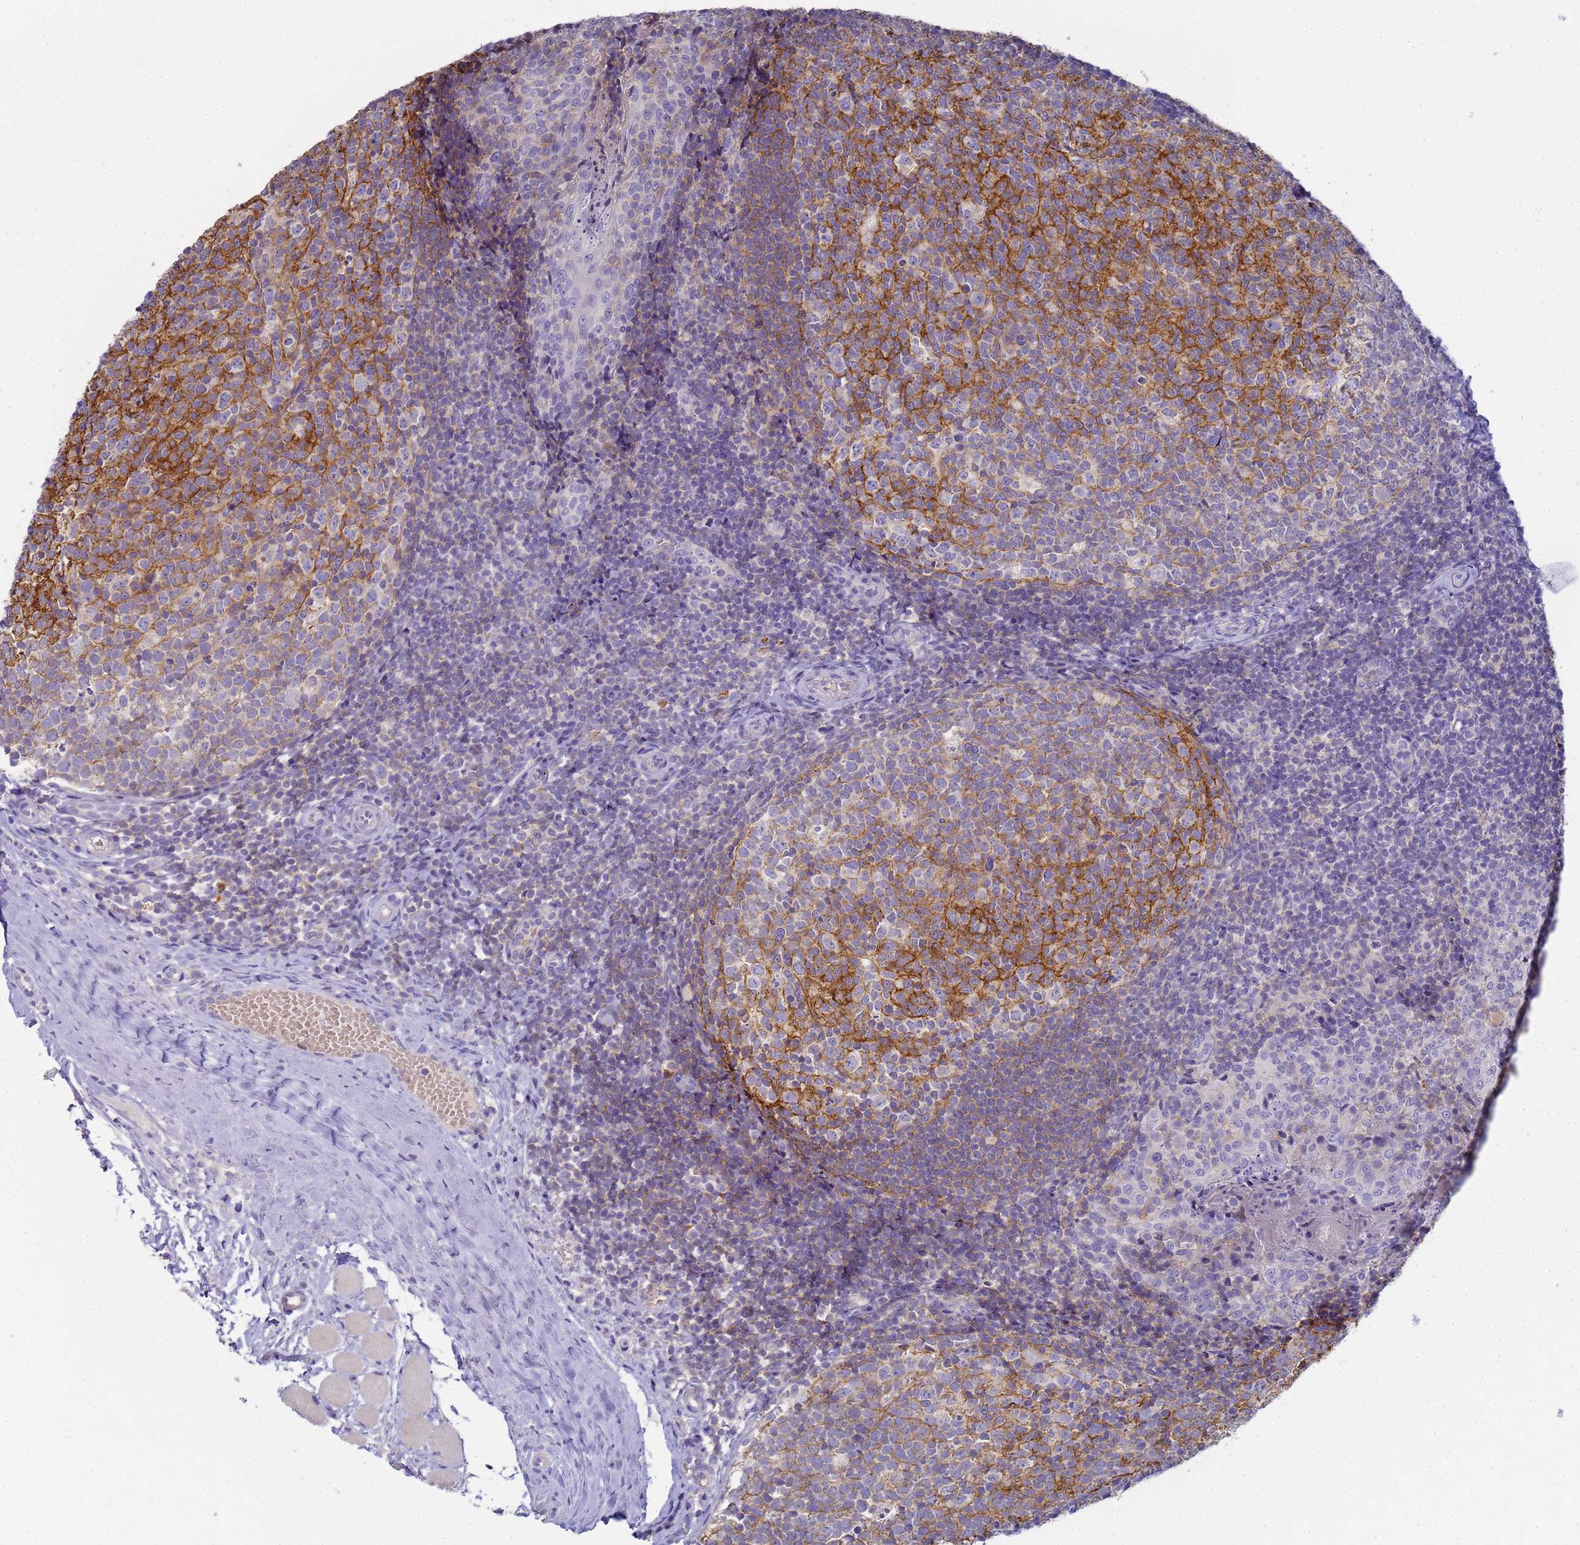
{"staining": {"intensity": "strong", "quantity": "<25%", "location": "cytoplasmic/membranous"}, "tissue": "tonsil", "cell_type": "Germinal center cells", "image_type": "normal", "snomed": [{"axis": "morphology", "description": "Normal tissue, NOS"}, {"axis": "topography", "description": "Tonsil"}], "caption": "An immunohistochemistry histopathology image of normal tissue is shown. Protein staining in brown shows strong cytoplasmic/membranous positivity in tonsil within germinal center cells. The staining was performed using DAB to visualize the protein expression in brown, while the nuclei were stained in blue with hematoxylin (Magnification: 20x).", "gene": "CR1", "patient": {"sex": "female", "age": 19}}